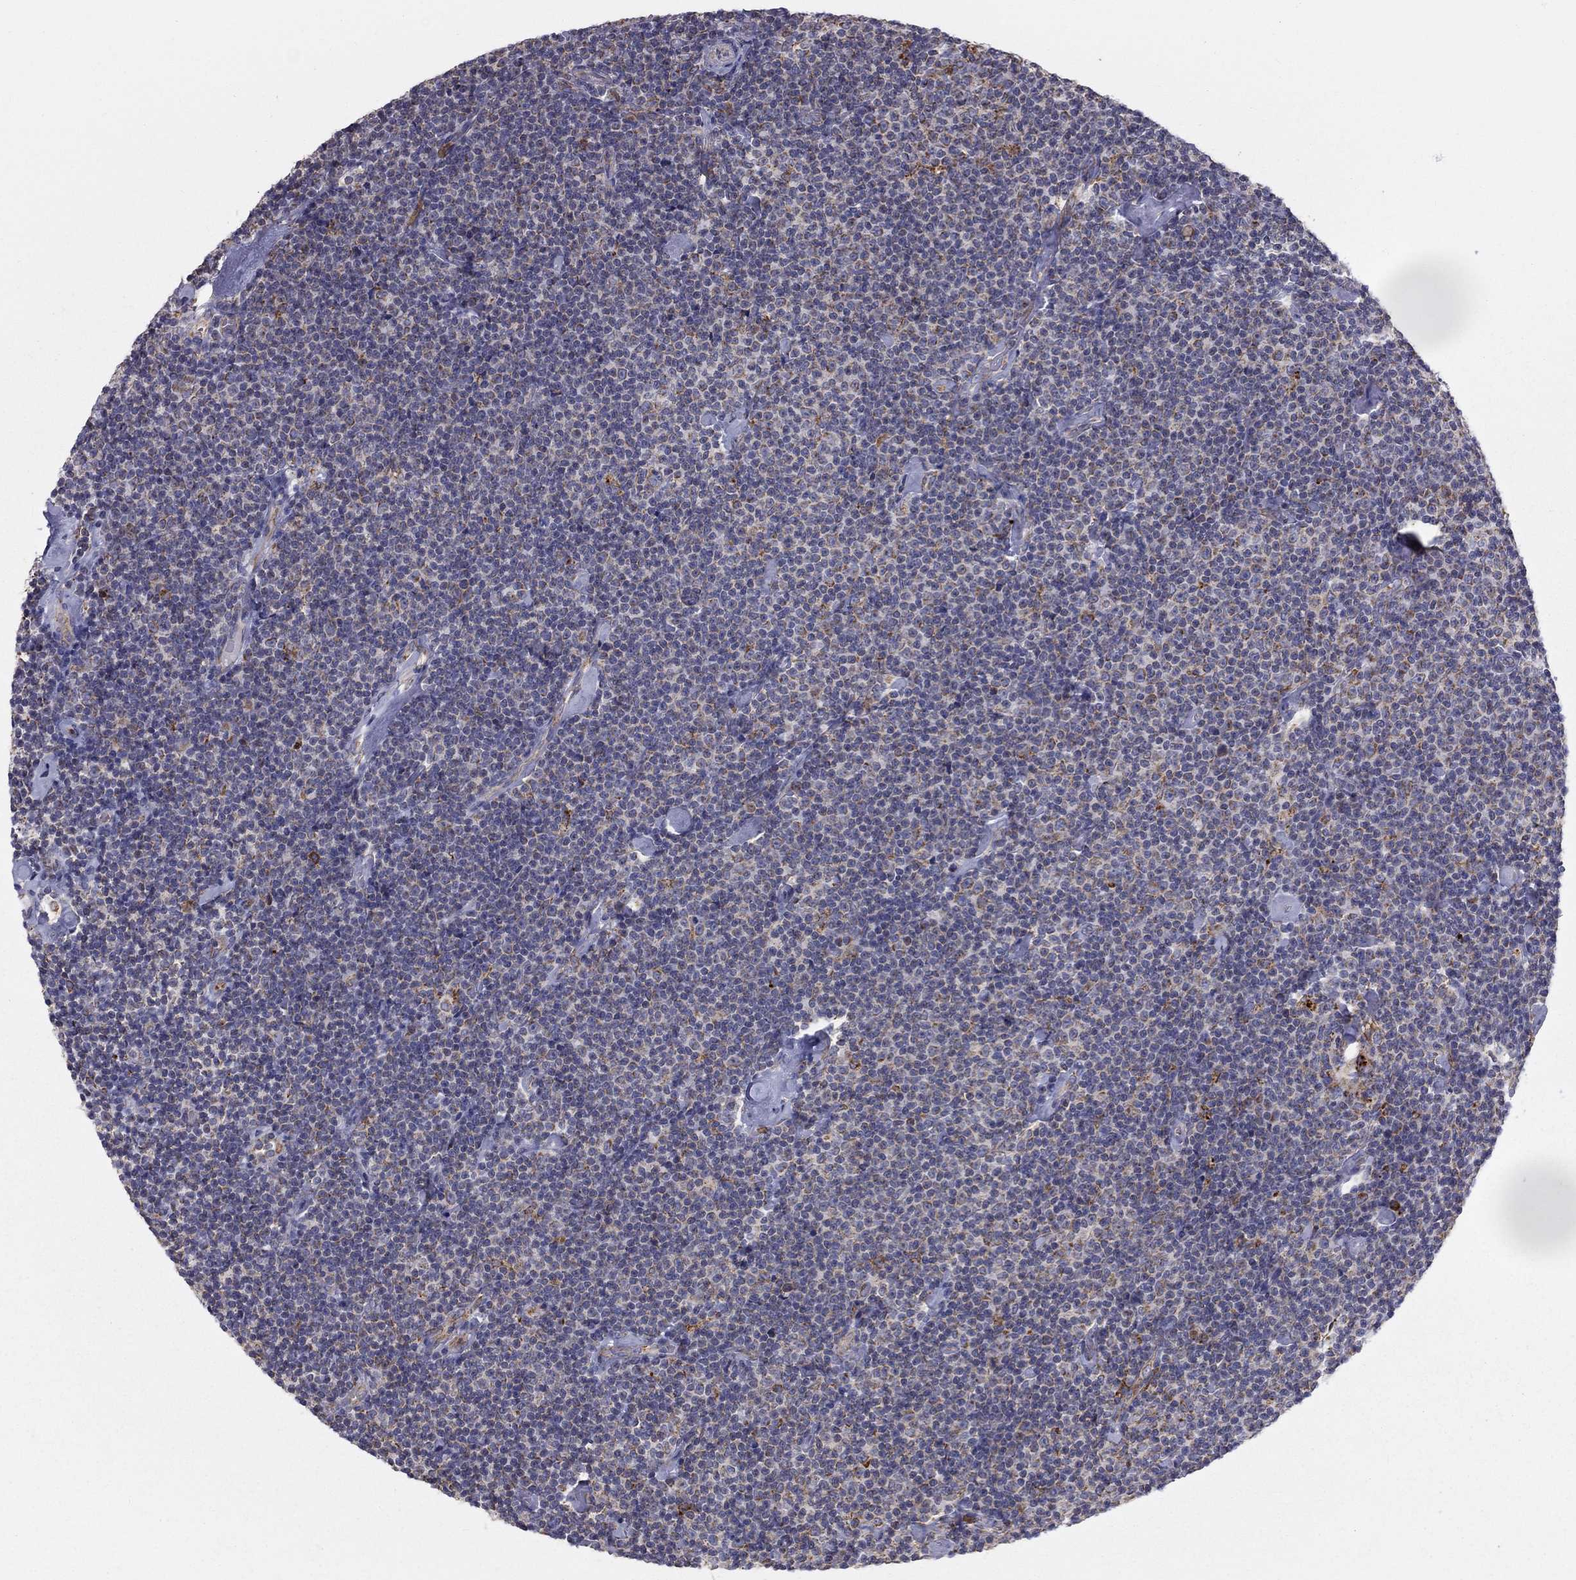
{"staining": {"intensity": "negative", "quantity": "none", "location": "none"}, "tissue": "lymphoma", "cell_type": "Tumor cells", "image_type": "cancer", "snomed": [{"axis": "morphology", "description": "Malignant lymphoma, non-Hodgkin's type, Low grade"}, {"axis": "topography", "description": "Lymph node"}], "caption": "There is no significant expression in tumor cells of lymphoma.", "gene": "PRDX4", "patient": {"sex": "male", "age": 81}}